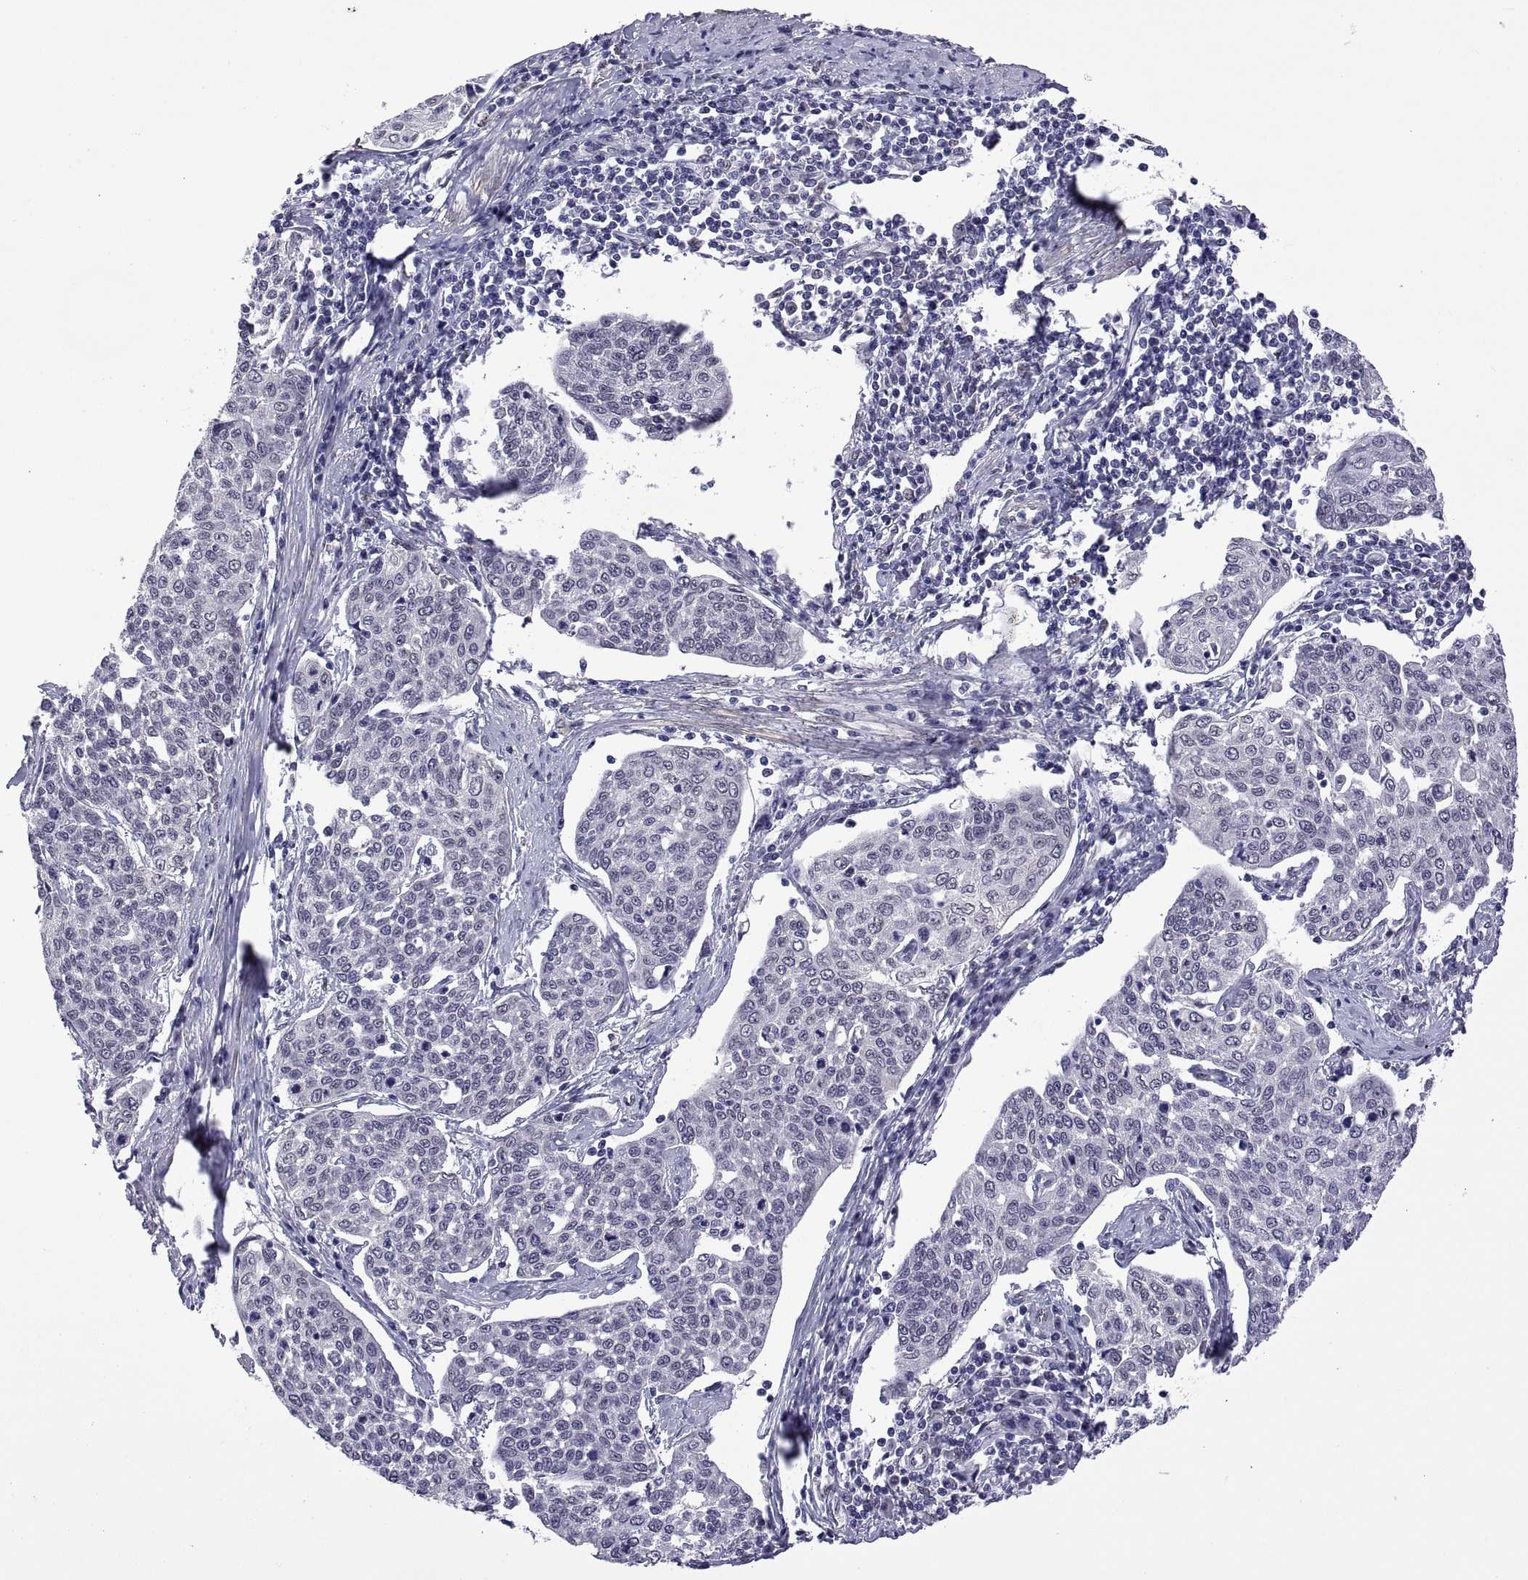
{"staining": {"intensity": "negative", "quantity": "none", "location": "none"}, "tissue": "cervical cancer", "cell_type": "Tumor cells", "image_type": "cancer", "snomed": [{"axis": "morphology", "description": "Squamous cell carcinoma, NOS"}, {"axis": "topography", "description": "Cervix"}], "caption": "Immunohistochemistry histopathology image of neoplastic tissue: human cervical cancer (squamous cell carcinoma) stained with DAB exhibits no significant protein staining in tumor cells.", "gene": "NR4A1", "patient": {"sex": "female", "age": 34}}